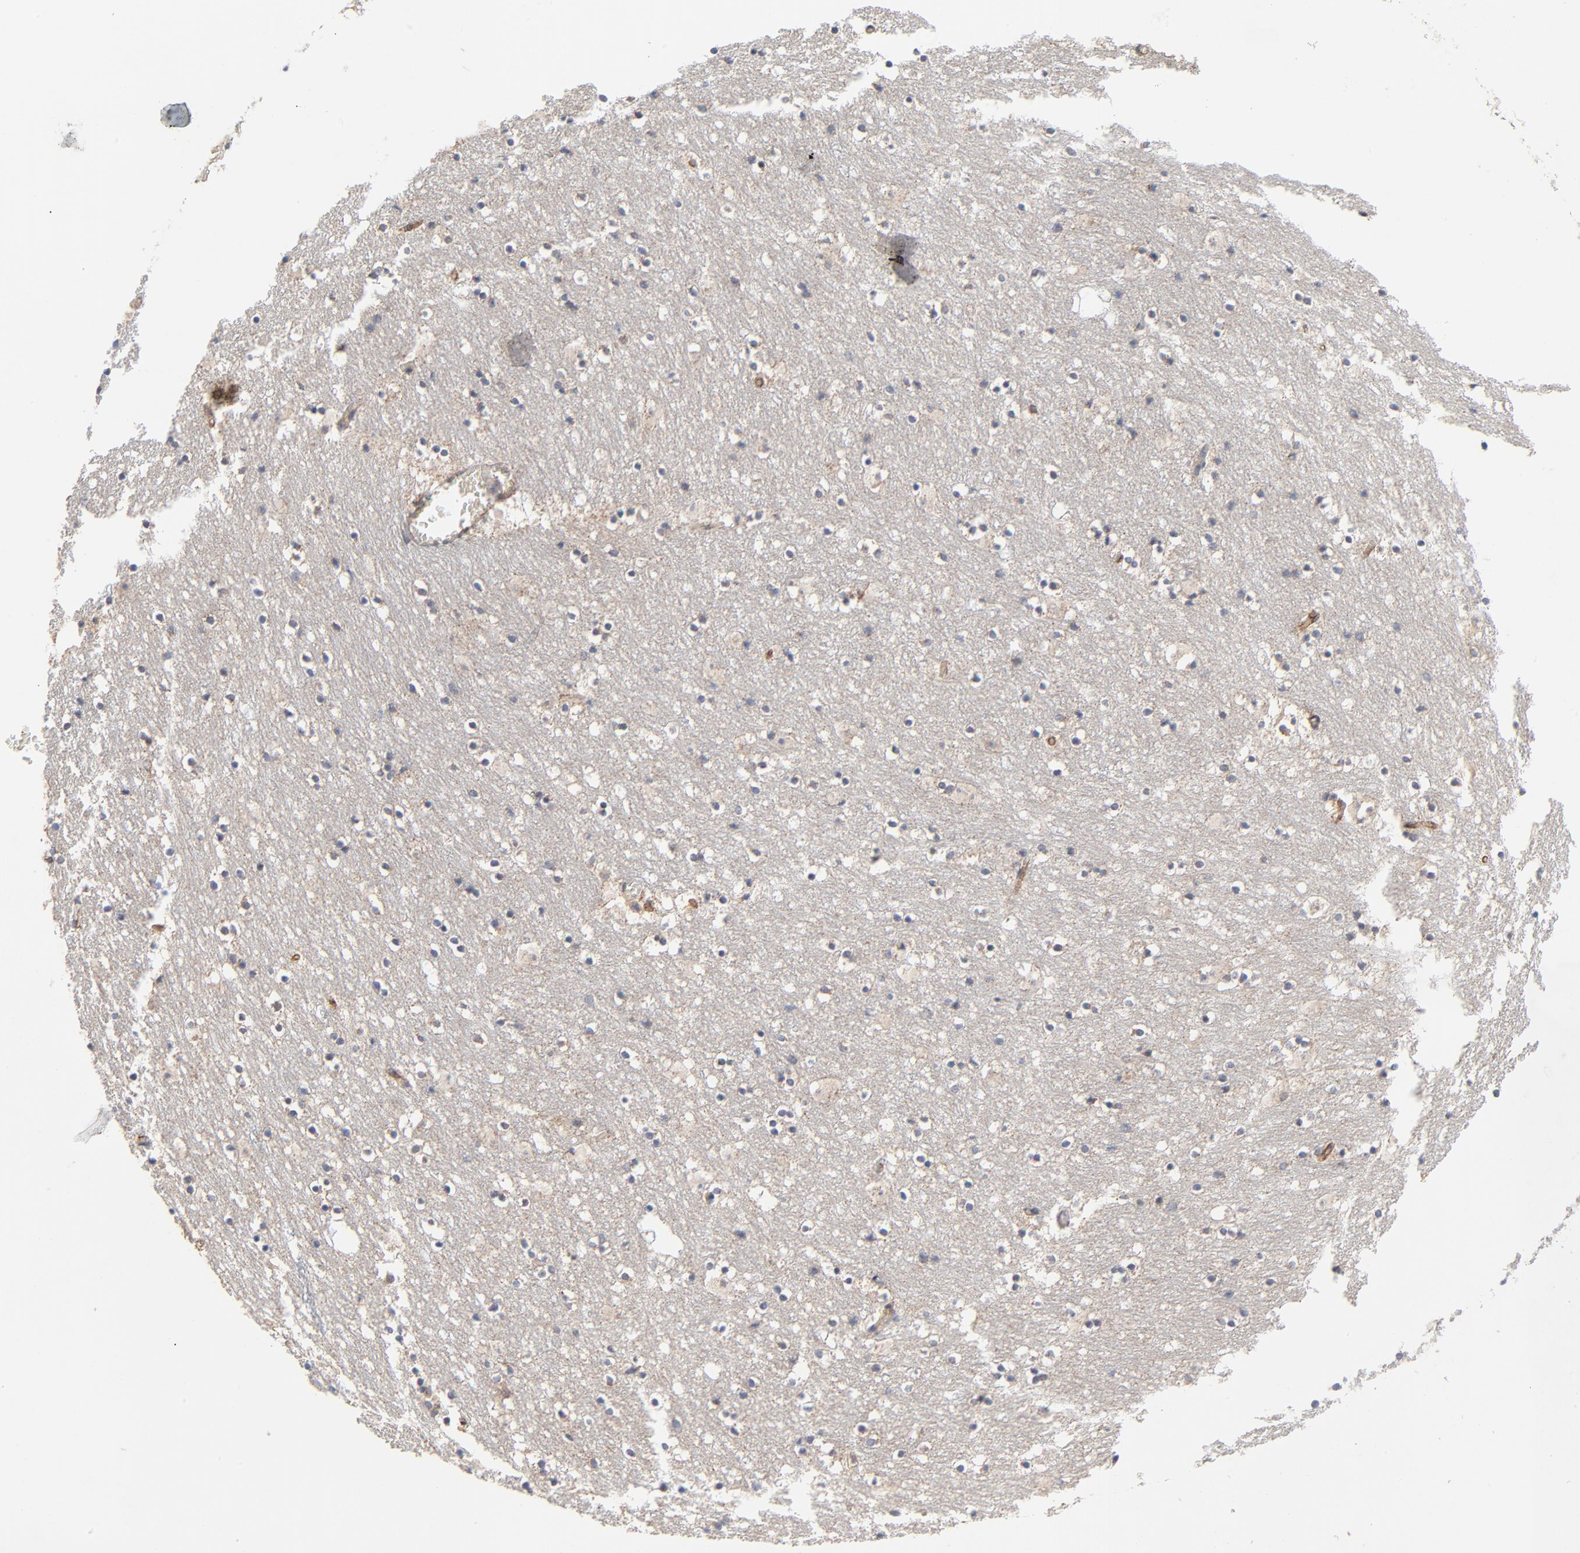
{"staining": {"intensity": "weak", "quantity": "<25%", "location": "cytoplasmic/membranous"}, "tissue": "caudate", "cell_type": "Glial cells", "image_type": "normal", "snomed": [{"axis": "morphology", "description": "Normal tissue, NOS"}, {"axis": "topography", "description": "Lateral ventricle wall"}], "caption": "Glial cells are negative for brown protein staining in unremarkable caudate. (DAB (3,3'-diaminobenzidine) IHC with hematoxylin counter stain).", "gene": "ABLIM3", "patient": {"sex": "male", "age": 45}}